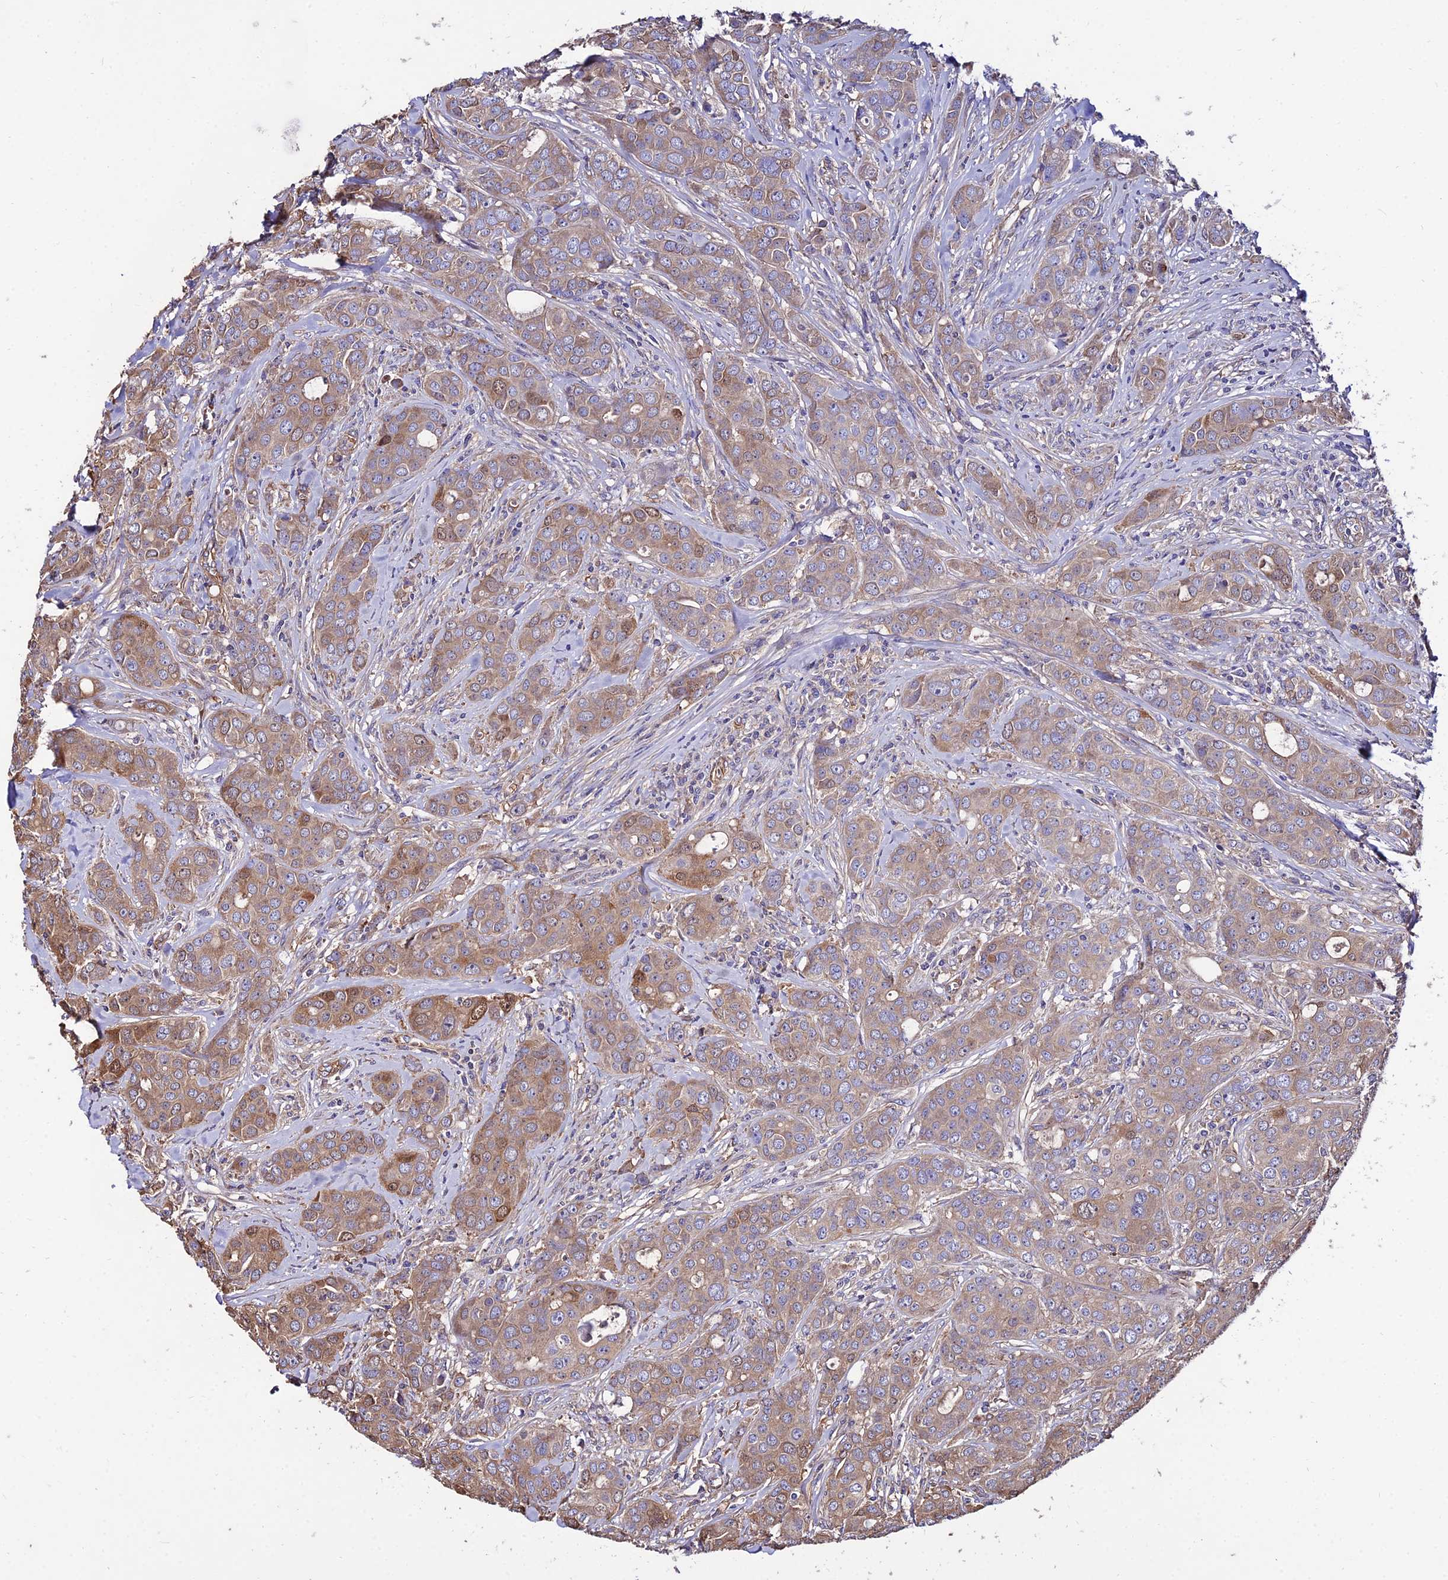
{"staining": {"intensity": "moderate", "quantity": "25%-75%", "location": "cytoplasmic/membranous"}, "tissue": "breast cancer", "cell_type": "Tumor cells", "image_type": "cancer", "snomed": [{"axis": "morphology", "description": "Duct carcinoma"}, {"axis": "topography", "description": "Breast"}], "caption": "This image displays IHC staining of human breast cancer, with medium moderate cytoplasmic/membranous staining in about 25%-75% of tumor cells.", "gene": "CALM2", "patient": {"sex": "female", "age": 43}}